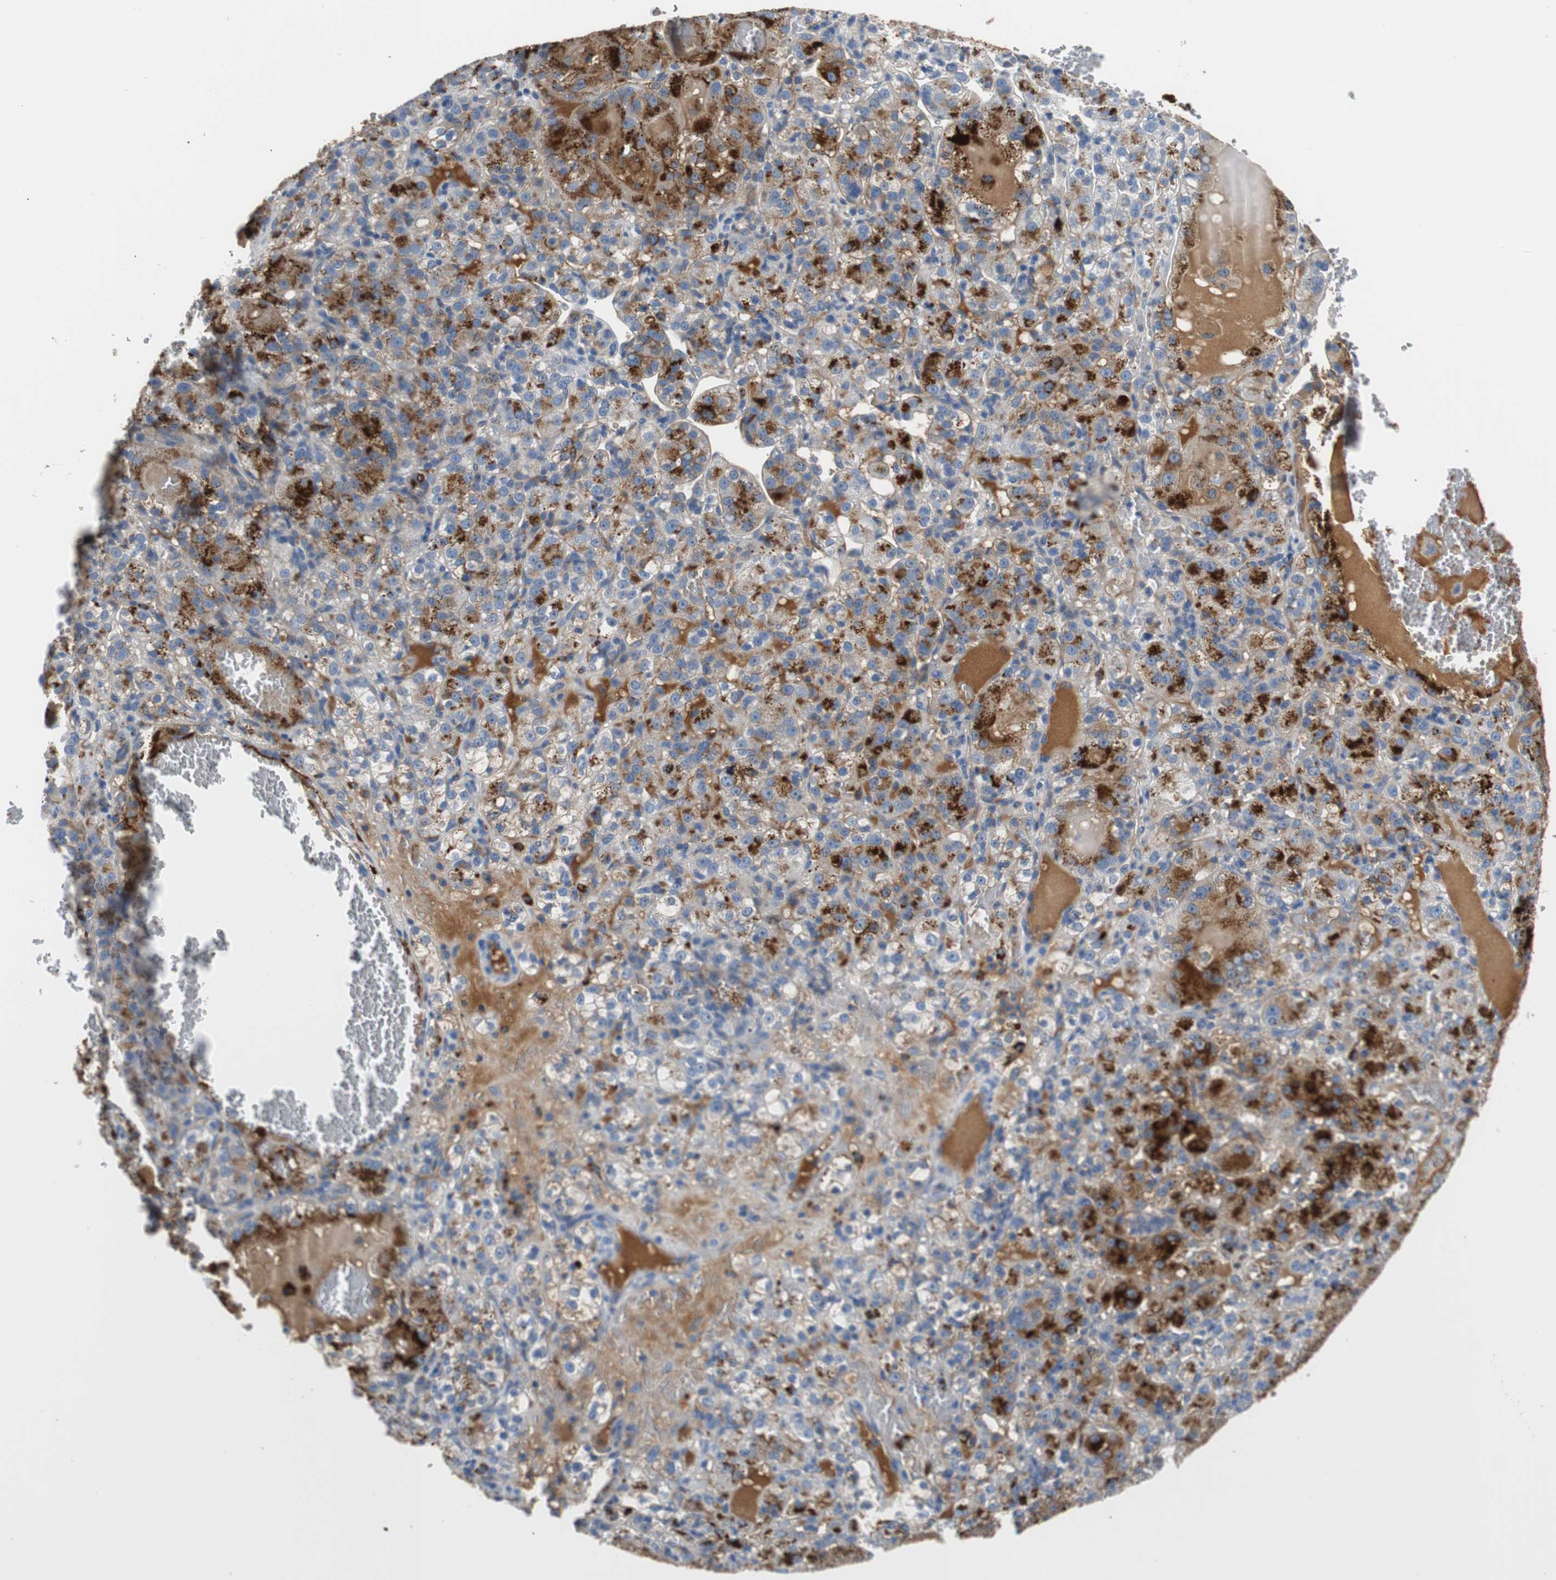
{"staining": {"intensity": "strong", "quantity": "25%-75%", "location": "cytoplasmic/membranous"}, "tissue": "renal cancer", "cell_type": "Tumor cells", "image_type": "cancer", "snomed": [{"axis": "morphology", "description": "Normal tissue, NOS"}, {"axis": "morphology", "description": "Adenocarcinoma, NOS"}, {"axis": "topography", "description": "Kidney"}], "caption": "IHC (DAB) staining of human renal cancer (adenocarcinoma) exhibits strong cytoplasmic/membranous protein positivity in about 25%-75% of tumor cells. The staining is performed using DAB (3,3'-diaminobenzidine) brown chromogen to label protein expression. The nuclei are counter-stained blue using hematoxylin.", "gene": "APCS", "patient": {"sex": "male", "age": 61}}